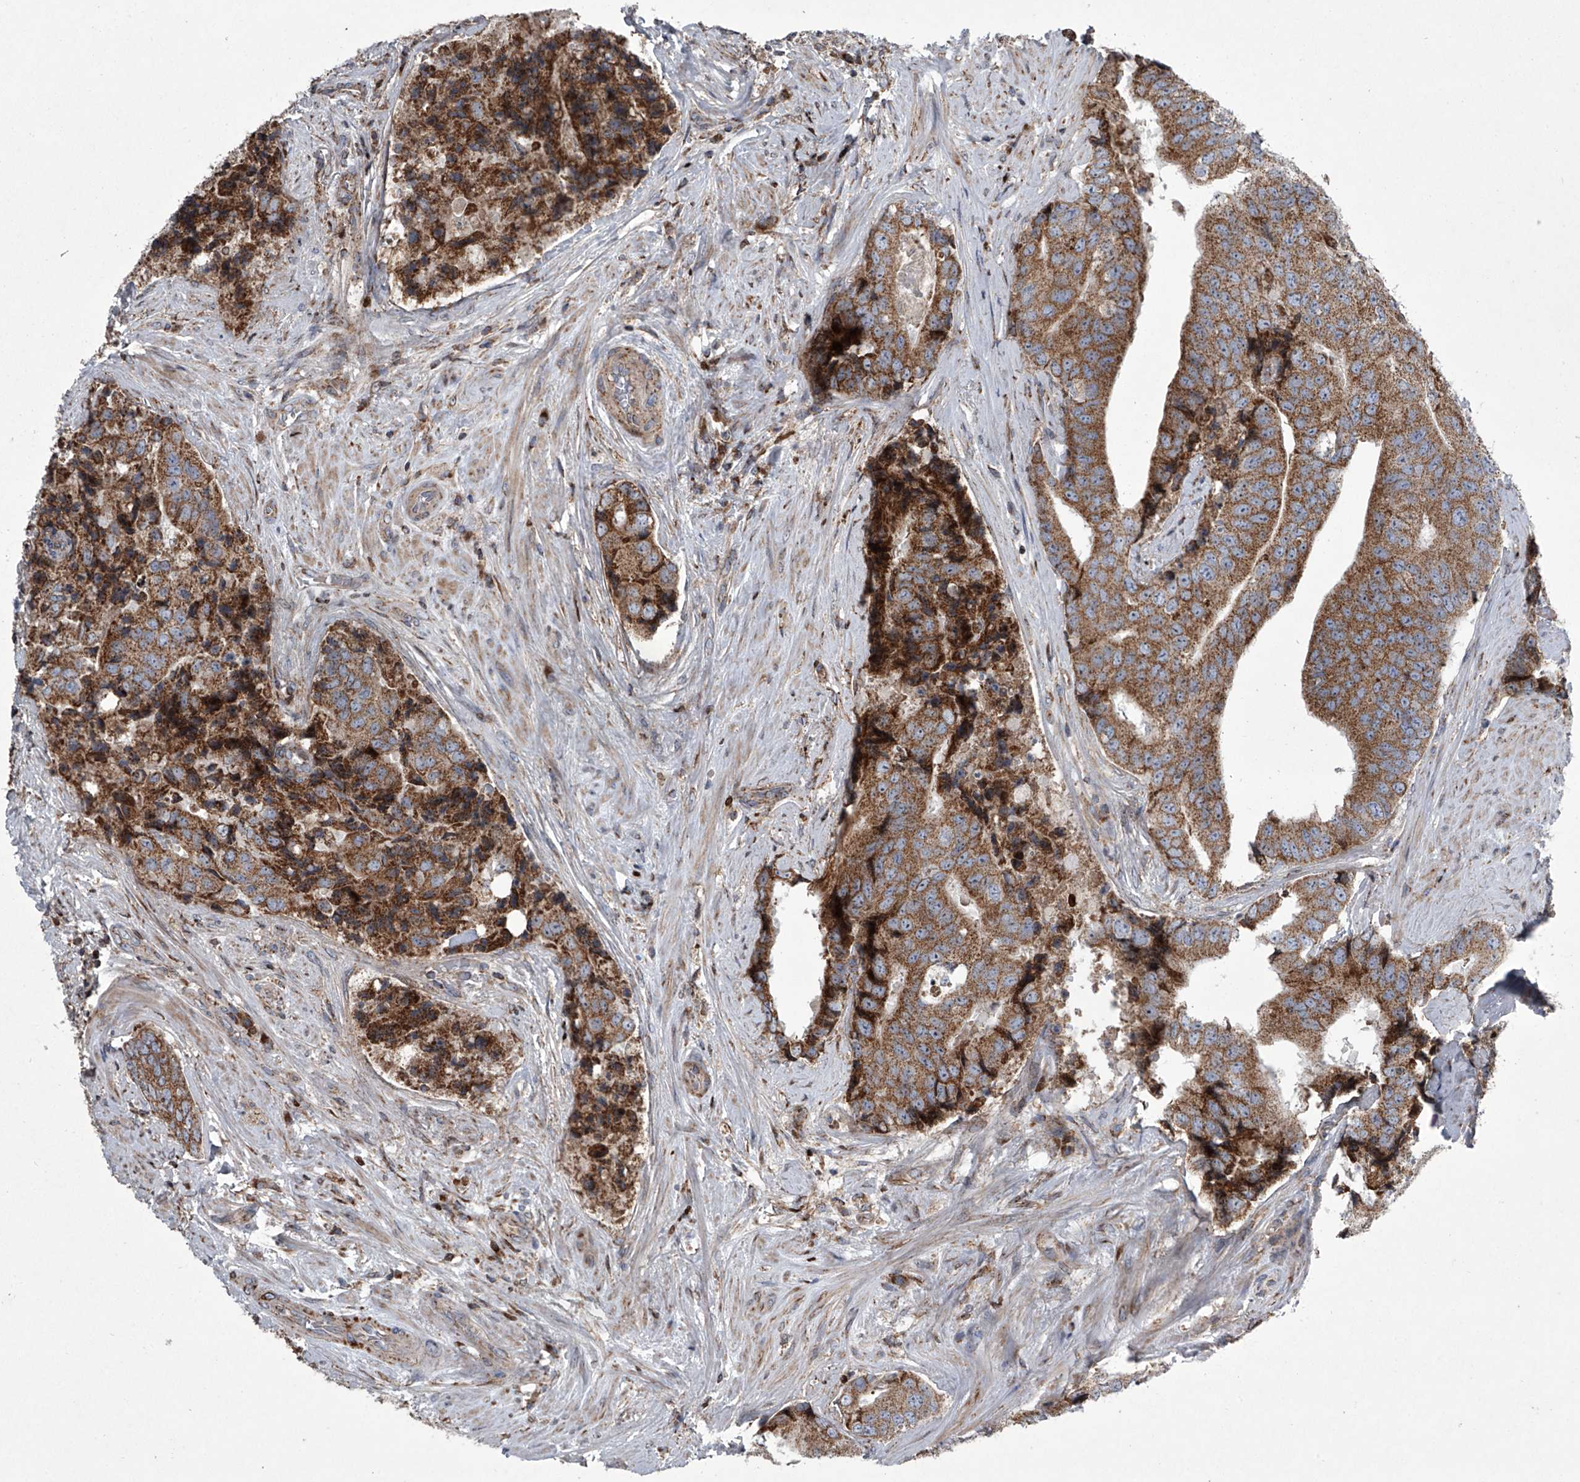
{"staining": {"intensity": "moderate", "quantity": ">75%", "location": "cytoplasmic/membranous"}, "tissue": "prostate cancer", "cell_type": "Tumor cells", "image_type": "cancer", "snomed": [{"axis": "morphology", "description": "Adenocarcinoma, High grade"}, {"axis": "topography", "description": "Prostate"}], "caption": "Prostate cancer stained with a brown dye displays moderate cytoplasmic/membranous positive expression in approximately >75% of tumor cells.", "gene": "STRADA", "patient": {"sex": "male", "age": 70}}